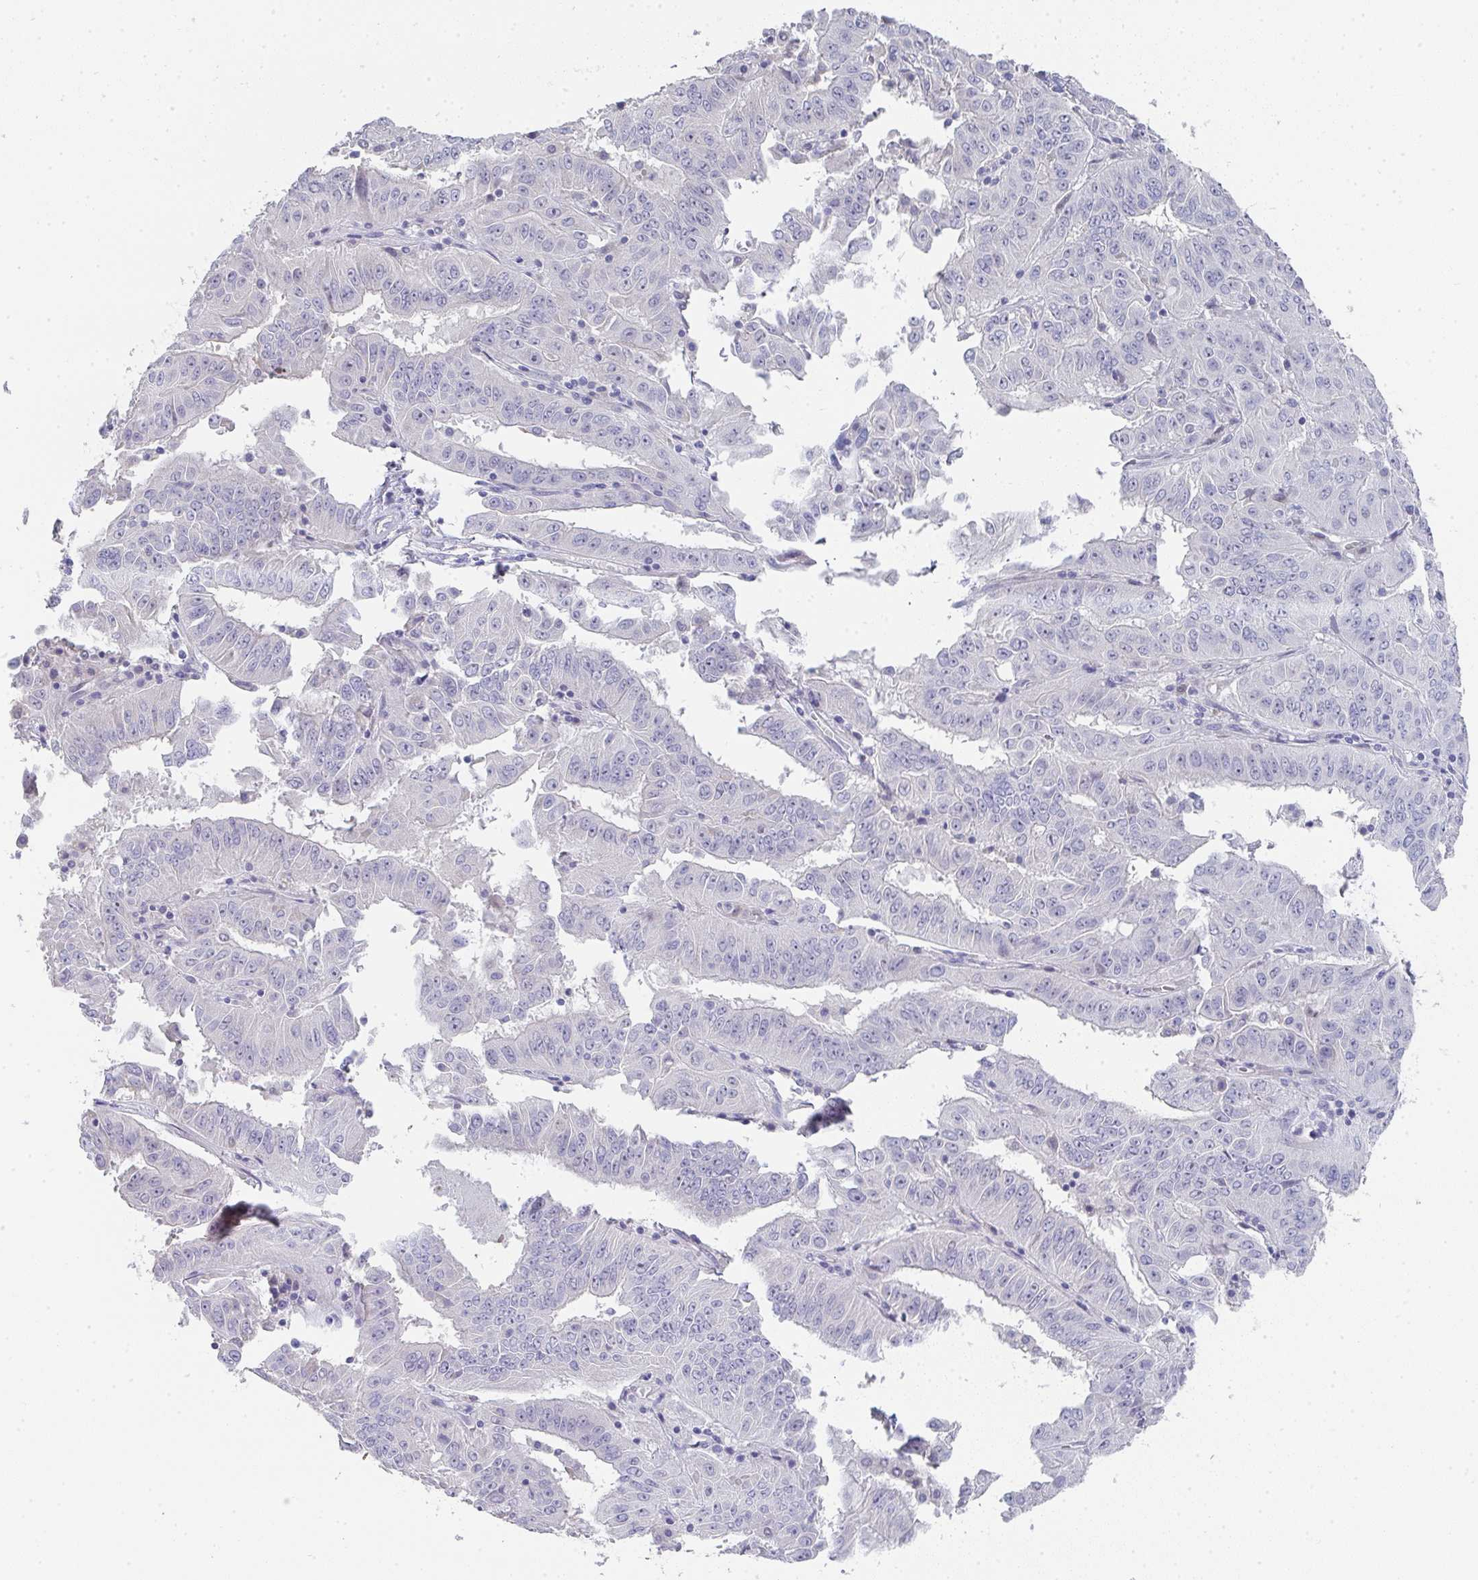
{"staining": {"intensity": "negative", "quantity": "none", "location": "none"}, "tissue": "pancreatic cancer", "cell_type": "Tumor cells", "image_type": "cancer", "snomed": [{"axis": "morphology", "description": "Adenocarcinoma, NOS"}, {"axis": "topography", "description": "Pancreas"}], "caption": "The photomicrograph shows no staining of tumor cells in pancreatic adenocarcinoma.", "gene": "NOXRED1", "patient": {"sex": "male", "age": 63}}